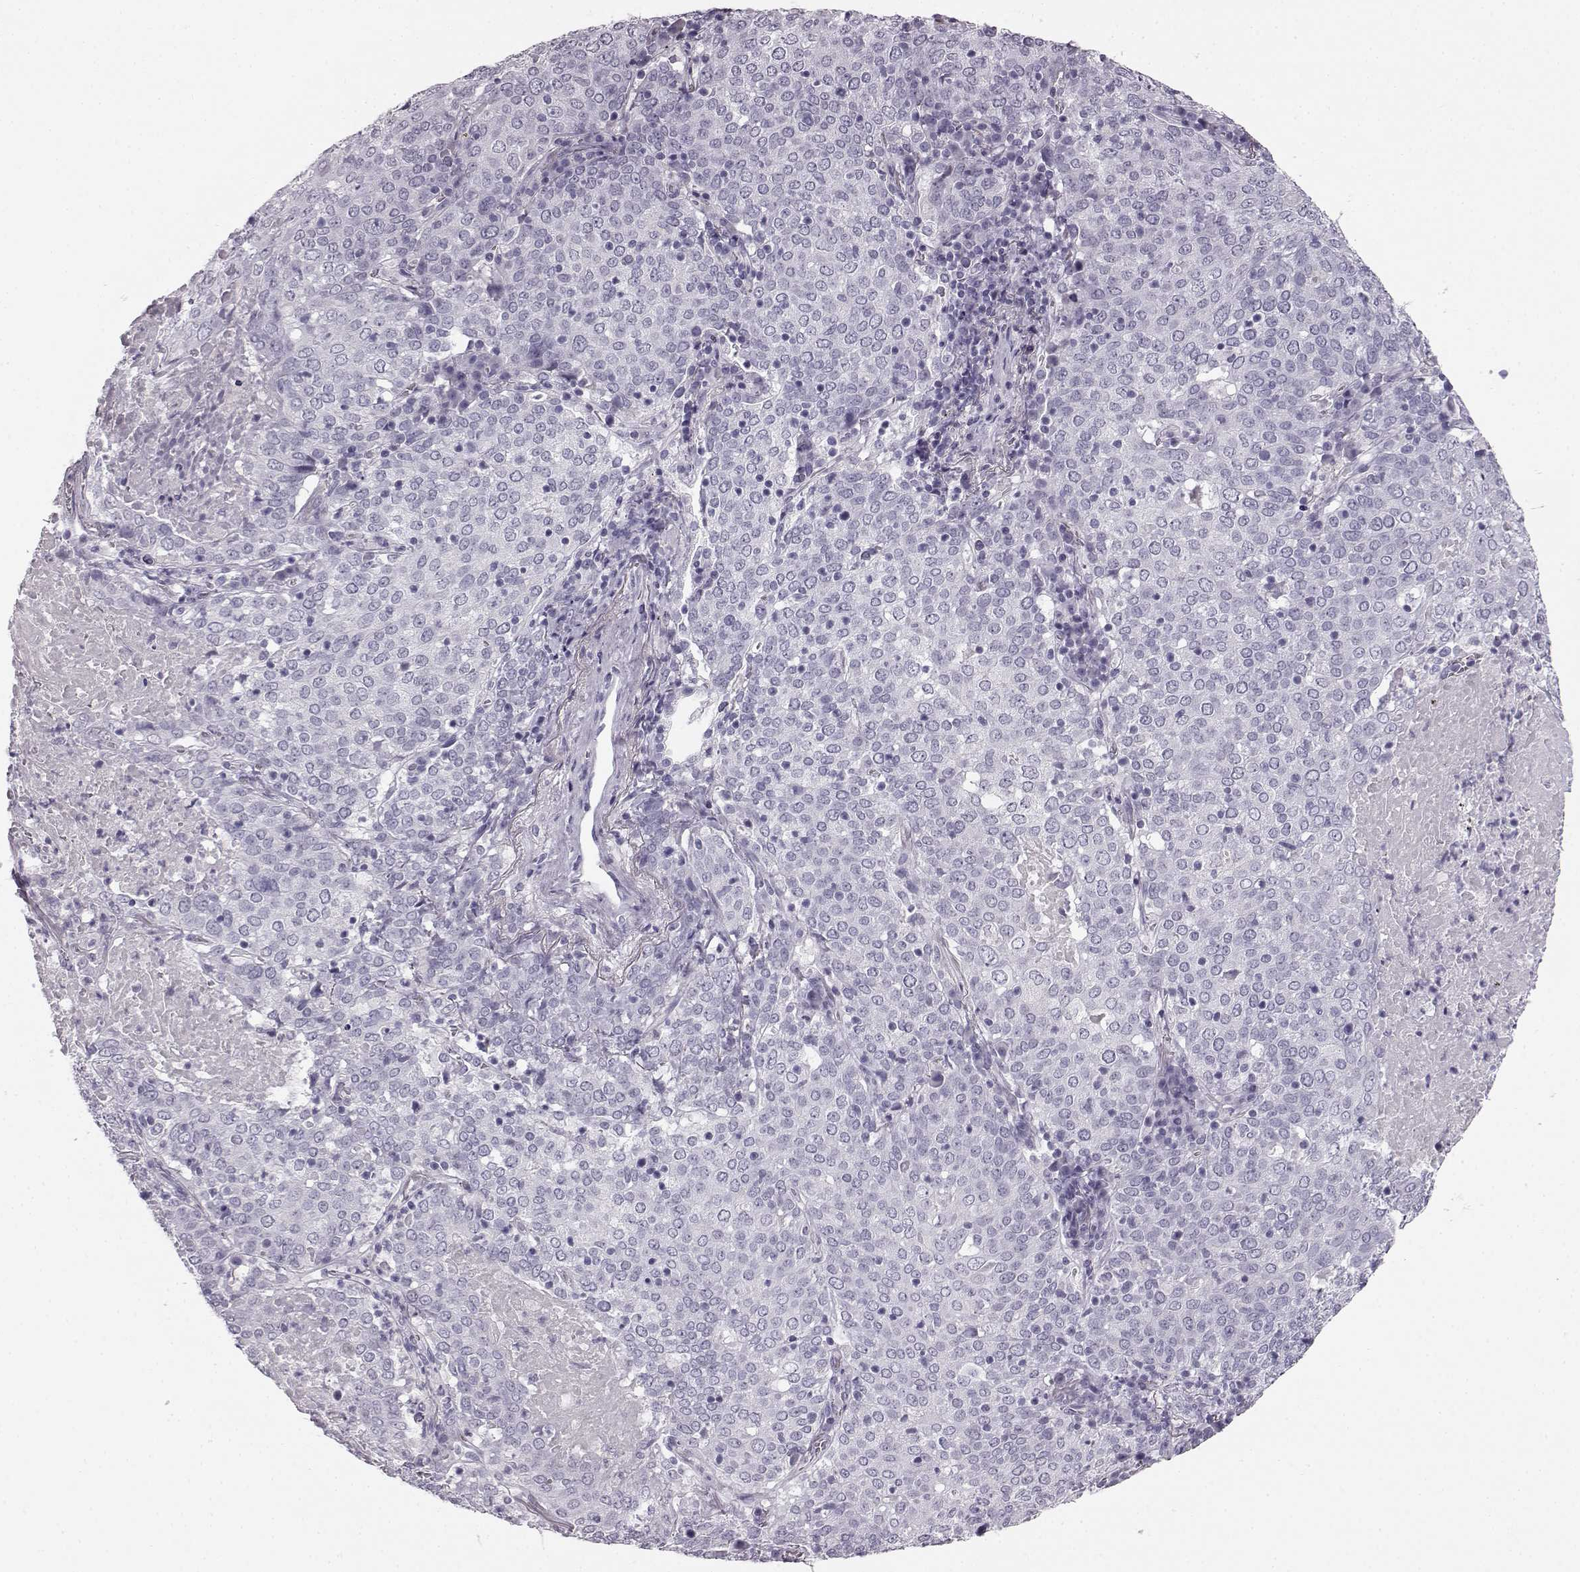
{"staining": {"intensity": "negative", "quantity": "none", "location": "none"}, "tissue": "lung cancer", "cell_type": "Tumor cells", "image_type": "cancer", "snomed": [{"axis": "morphology", "description": "Squamous cell carcinoma, NOS"}, {"axis": "topography", "description": "Lung"}], "caption": "The photomicrograph displays no significant expression in tumor cells of squamous cell carcinoma (lung). (DAB (3,3'-diaminobenzidine) IHC visualized using brightfield microscopy, high magnification).", "gene": "BFSP2", "patient": {"sex": "male", "age": 82}}